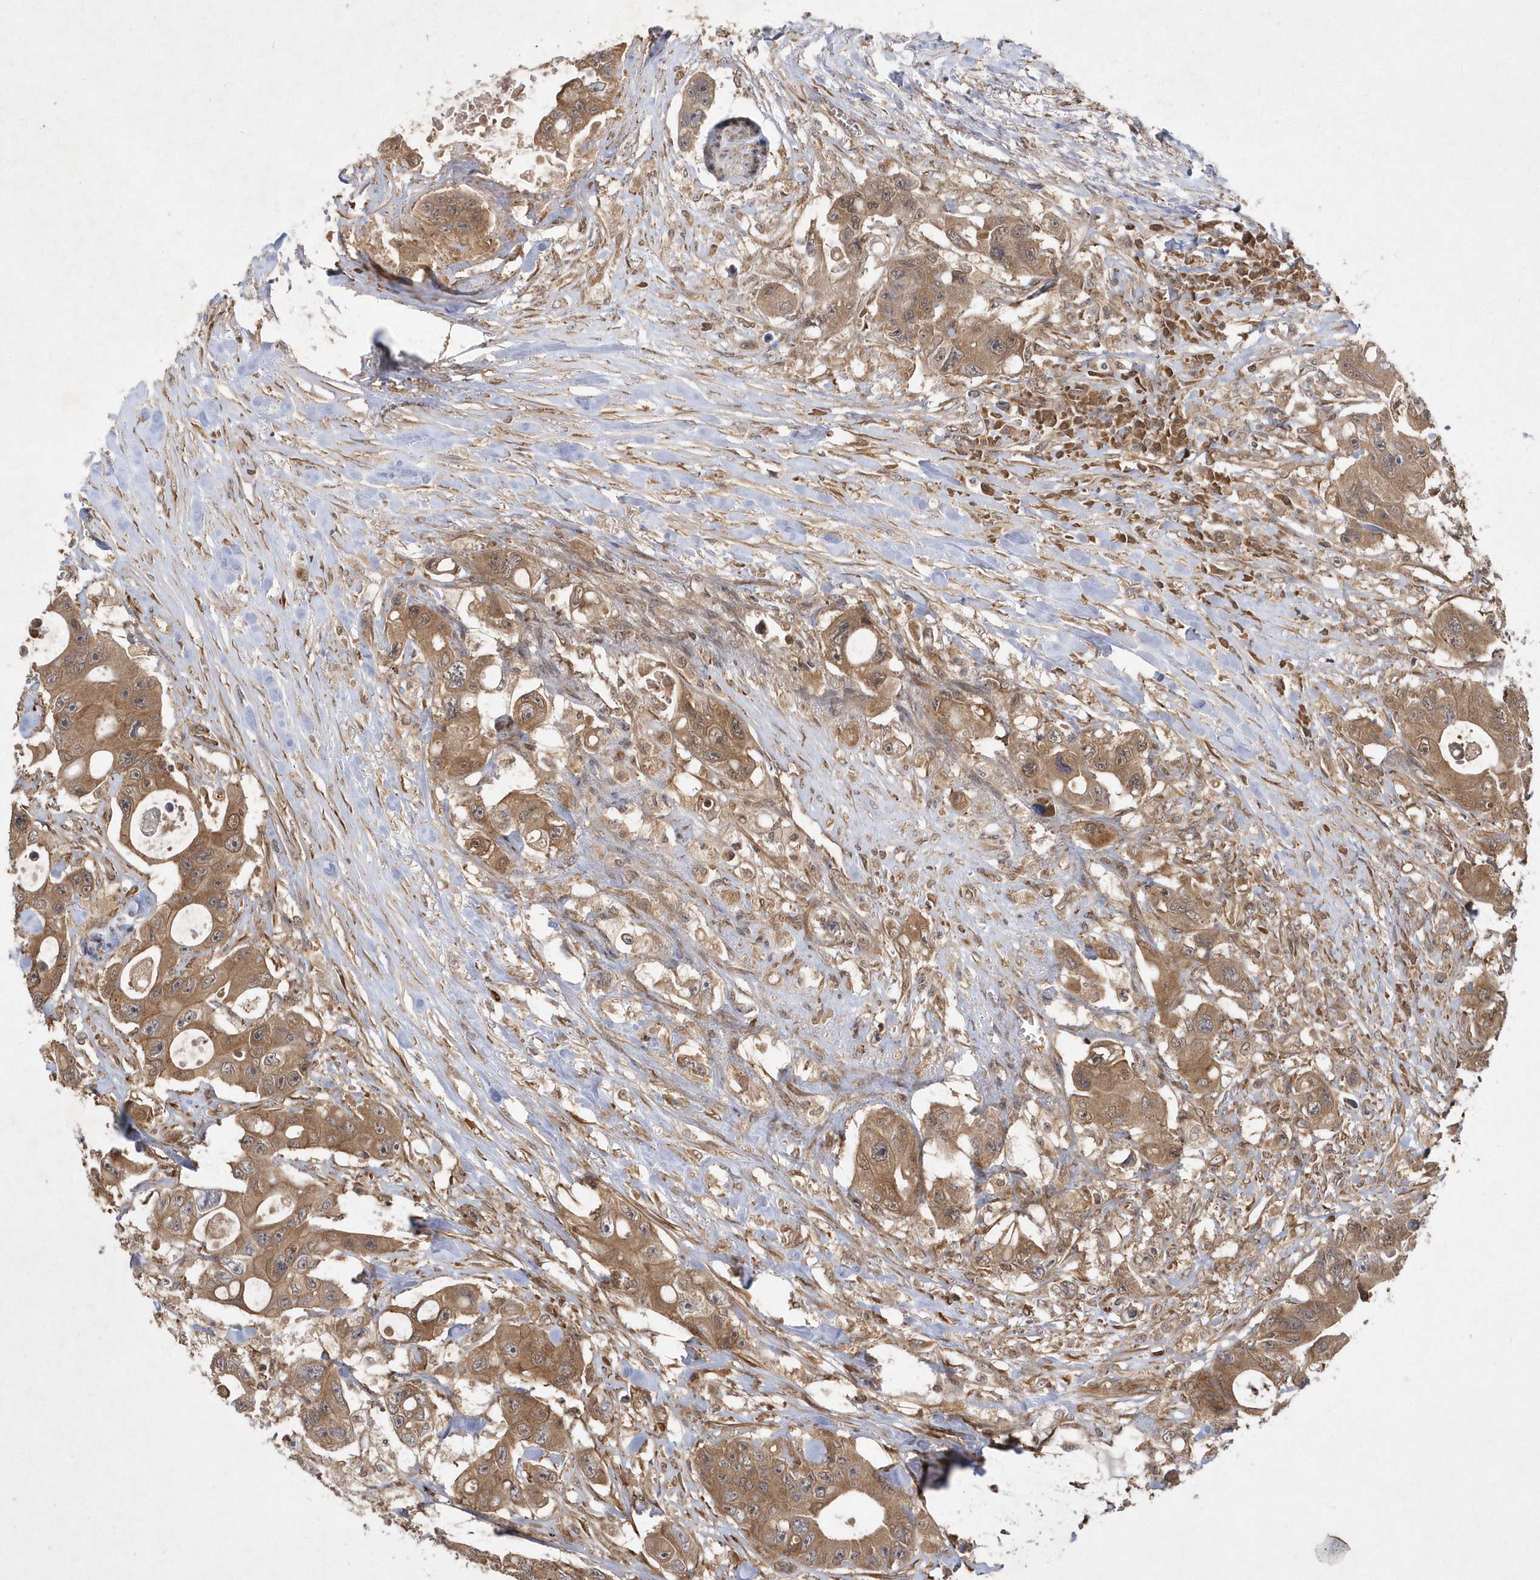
{"staining": {"intensity": "moderate", "quantity": ">75%", "location": "cytoplasmic/membranous"}, "tissue": "colorectal cancer", "cell_type": "Tumor cells", "image_type": "cancer", "snomed": [{"axis": "morphology", "description": "Adenocarcinoma, NOS"}, {"axis": "topography", "description": "Colon"}], "caption": "A brown stain highlights moderate cytoplasmic/membranous staining of a protein in colorectal cancer tumor cells. (Brightfield microscopy of DAB IHC at high magnification).", "gene": "GFM2", "patient": {"sex": "female", "age": 46}}